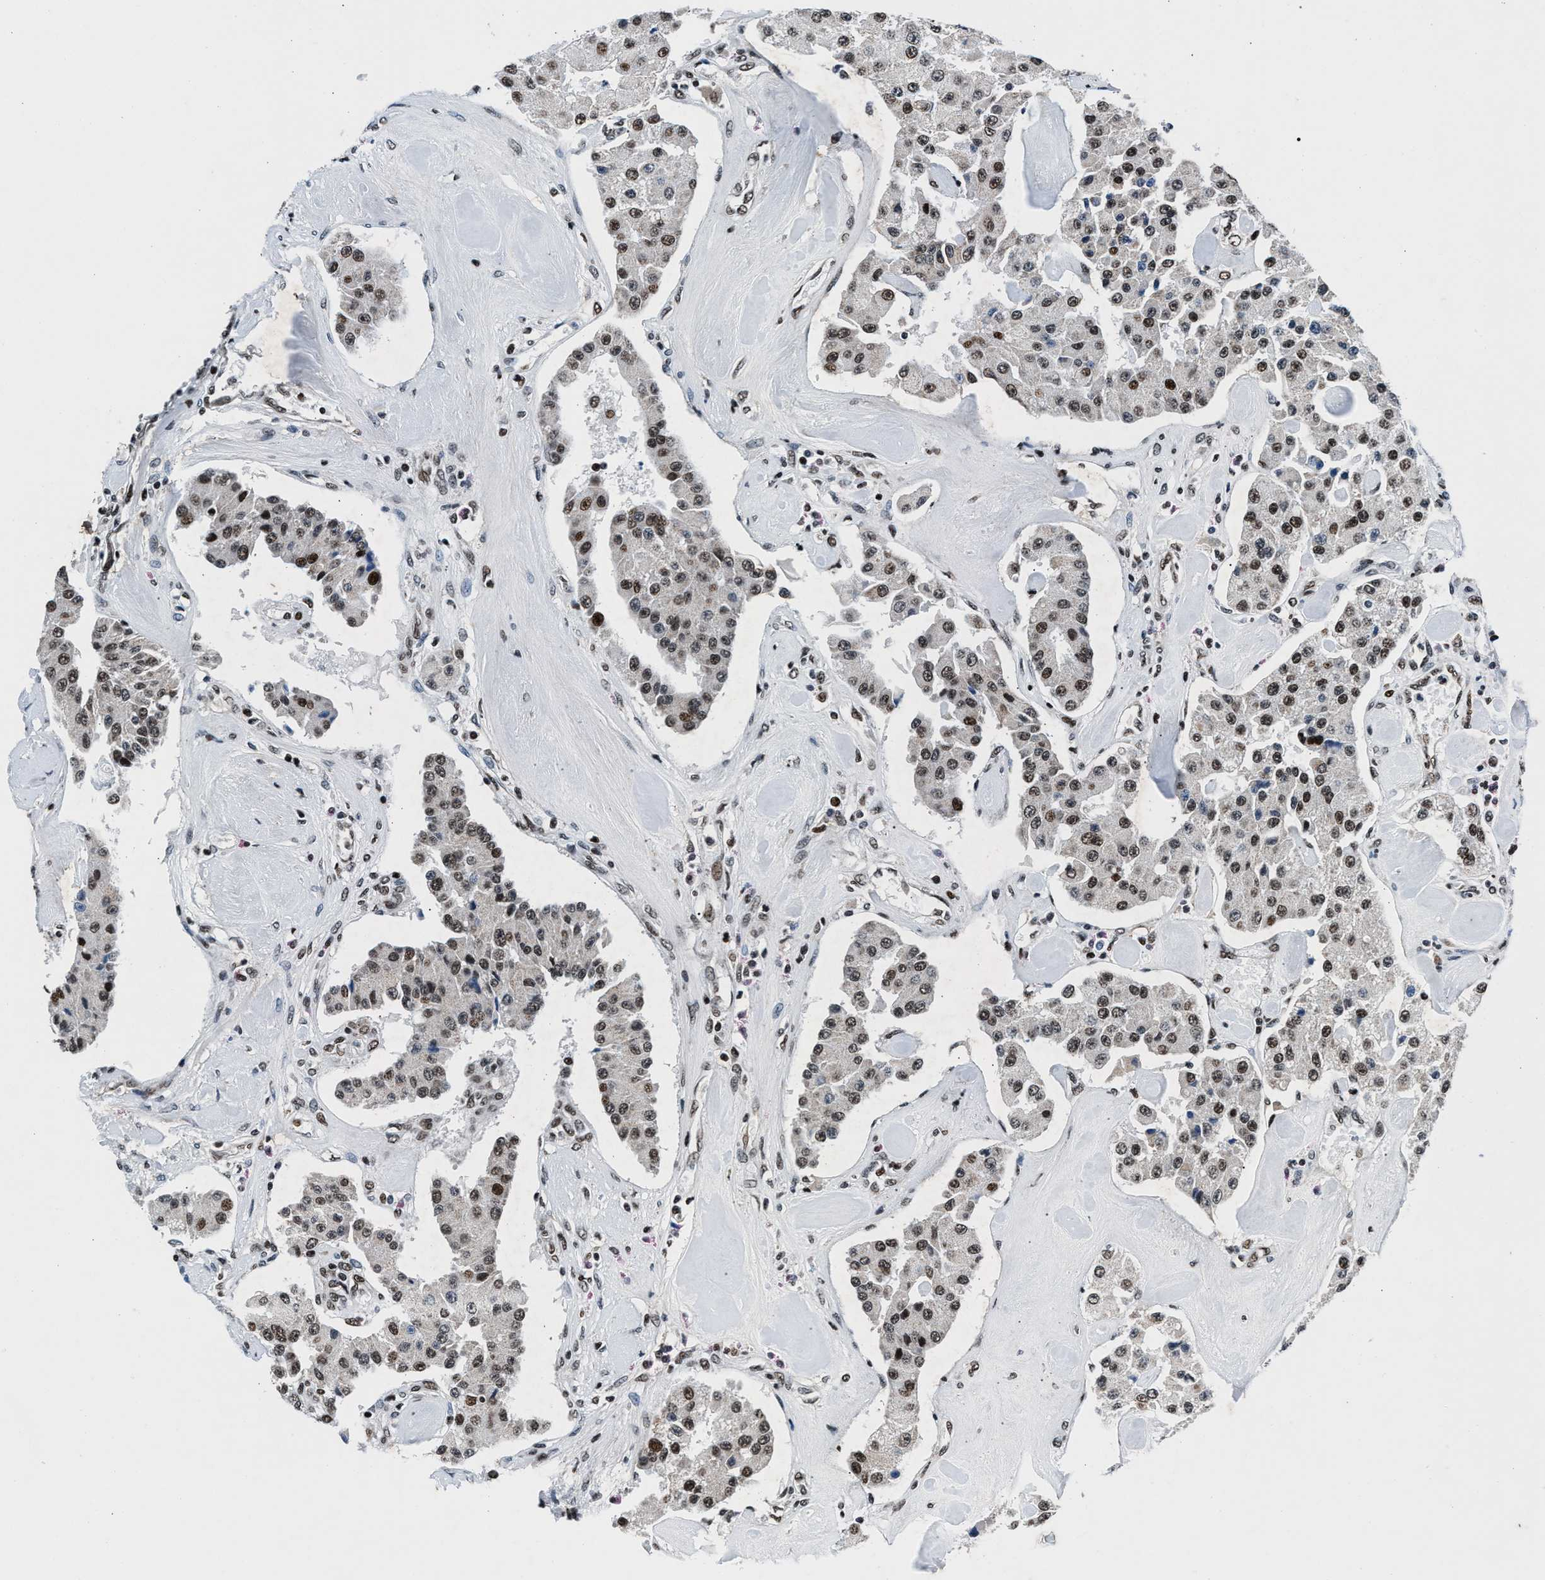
{"staining": {"intensity": "moderate", "quantity": ">75%", "location": "nuclear"}, "tissue": "carcinoid", "cell_type": "Tumor cells", "image_type": "cancer", "snomed": [{"axis": "morphology", "description": "Carcinoid, malignant, NOS"}, {"axis": "topography", "description": "Pancreas"}], "caption": "Malignant carcinoid stained with a brown dye demonstrates moderate nuclear positive staining in about >75% of tumor cells.", "gene": "PRRC2B", "patient": {"sex": "male", "age": 41}}